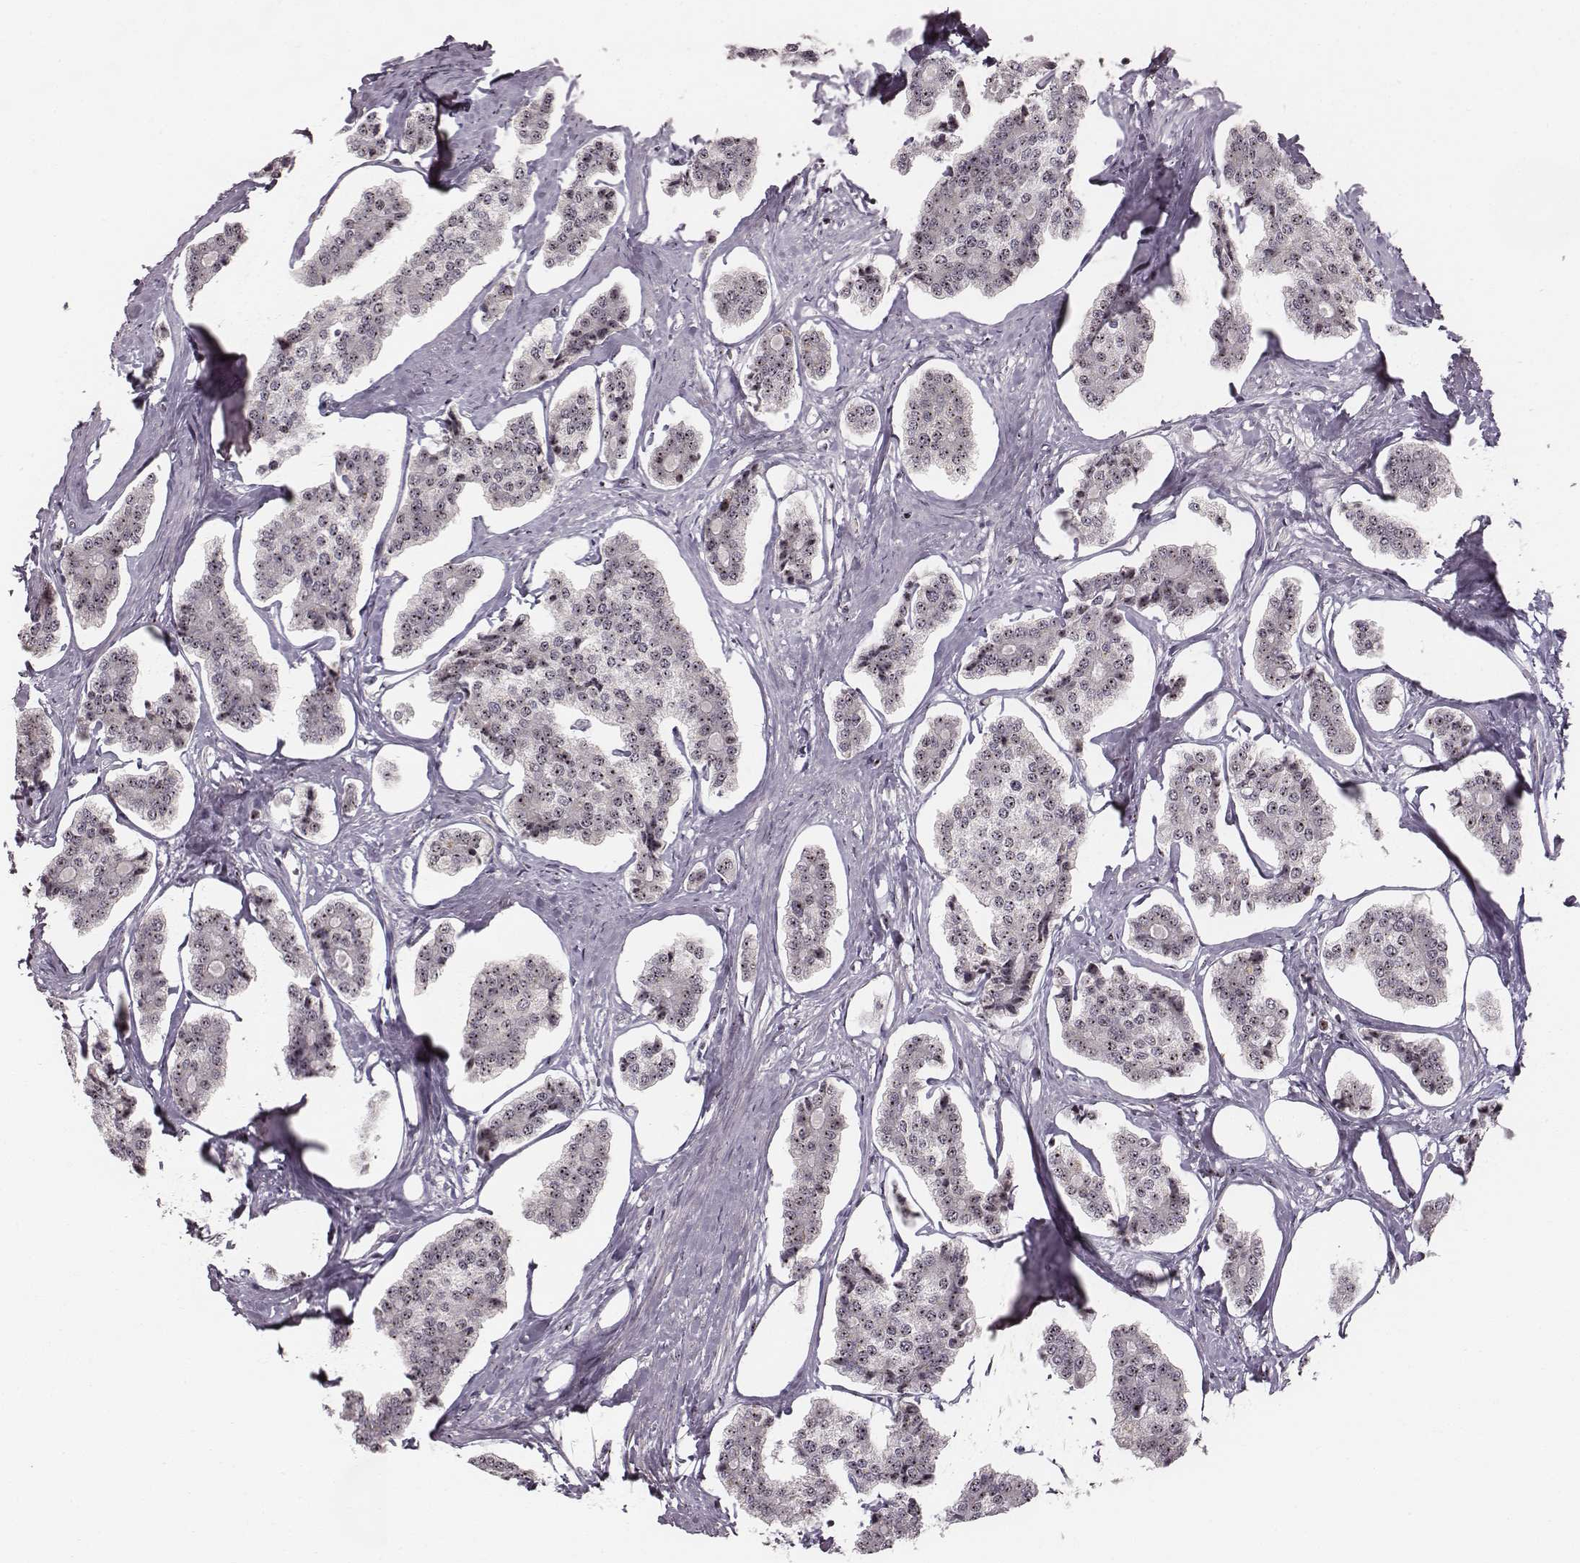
{"staining": {"intensity": "weak", "quantity": ">75%", "location": "nuclear"}, "tissue": "carcinoid", "cell_type": "Tumor cells", "image_type": "cancer", "snomed": [{"axis": "morphology", "description": "Carcinoid, malignant, NOS"}, {"axis": "topography", "description": "Small intestine"}], "caption": "Carcinoid stained for a protein (brown) shows weak nuclear positive positivity in about >75% of tumor cells.", "gene": "NOP56", "patient": {"sex": "female", "age": 65}}